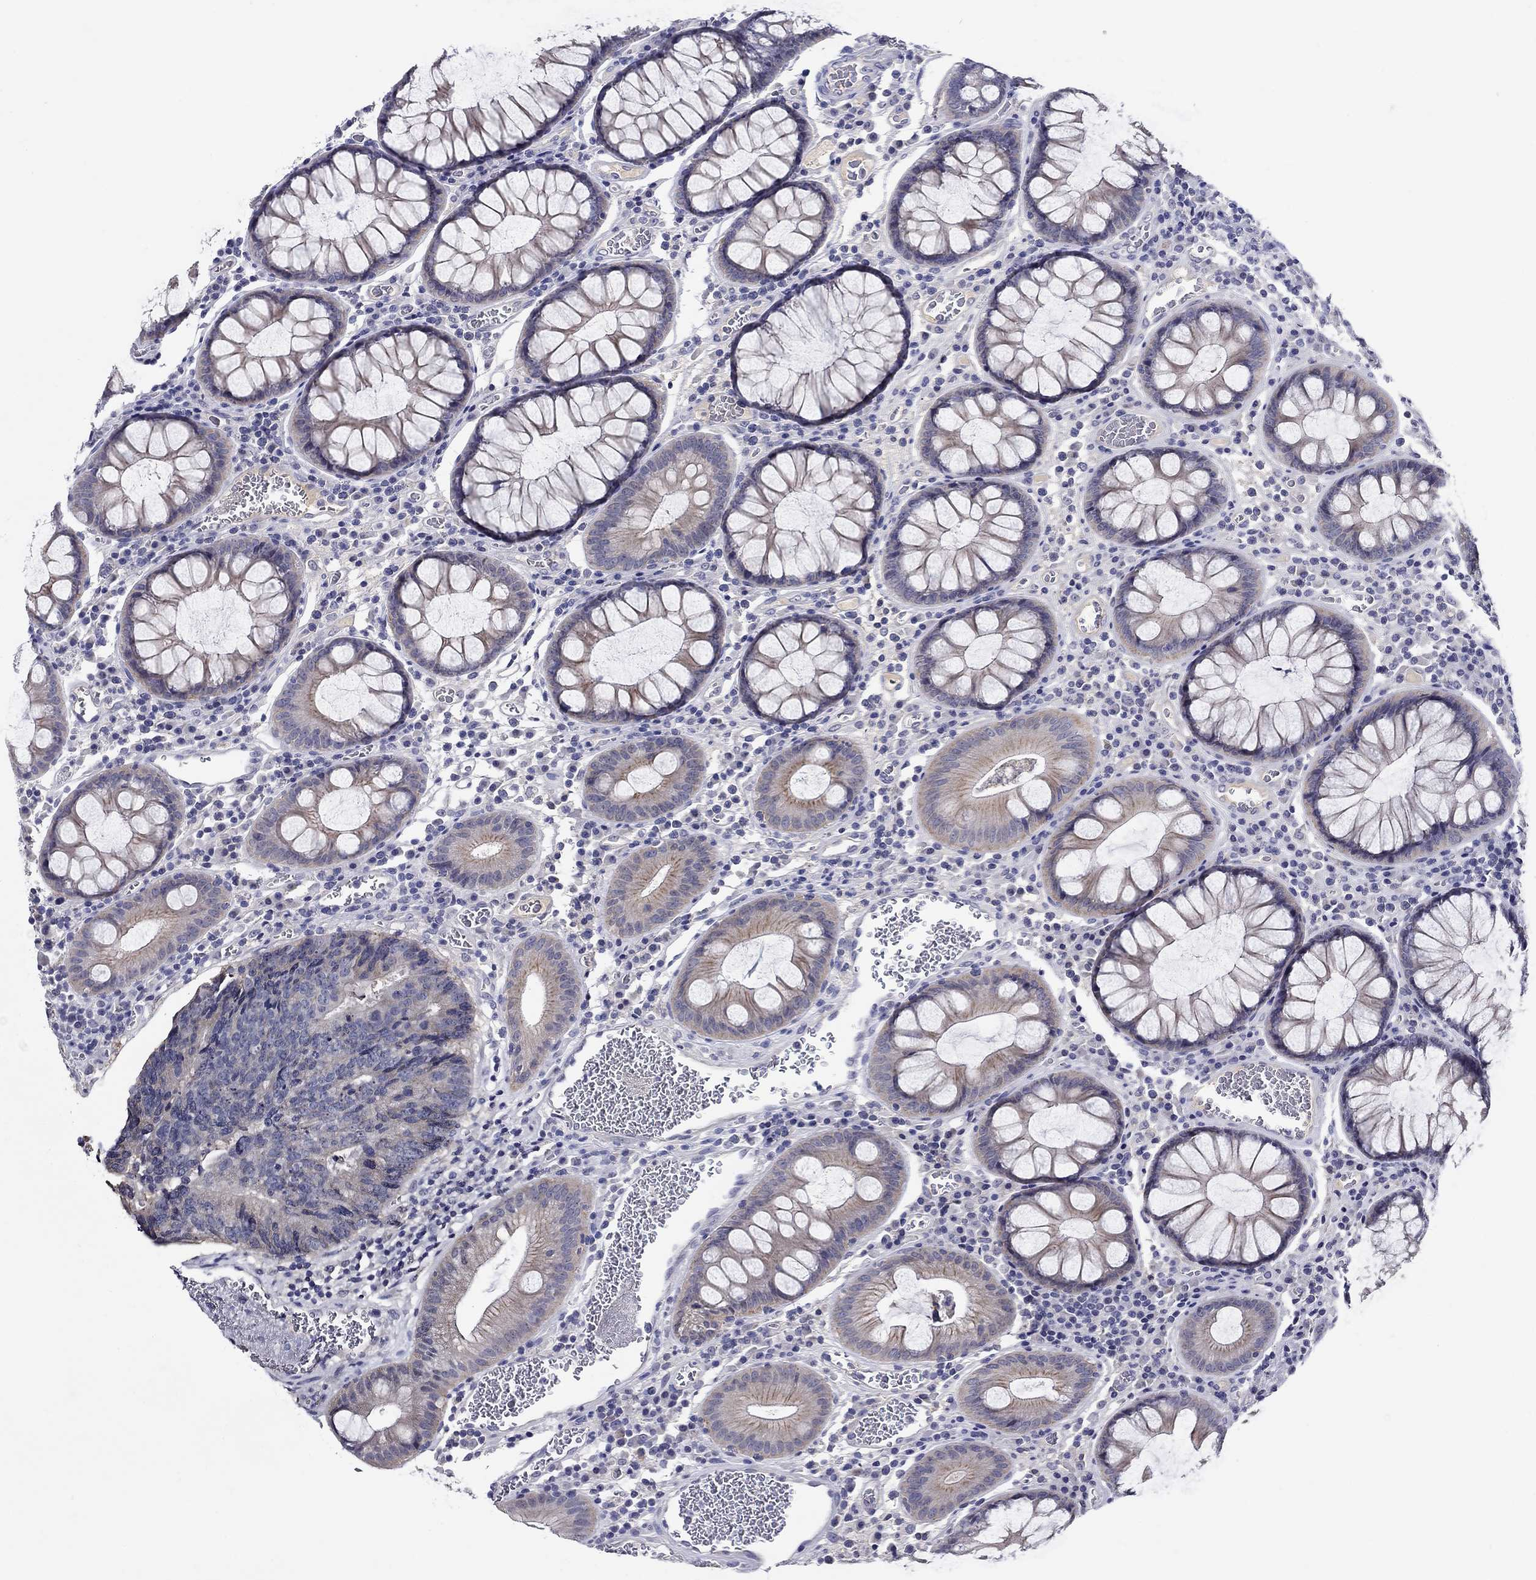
{"staining": {"intensity": "weak", "quantity": "<25%", "location": "cytoplasmic/membranous"}, "tissue": "colorectal cancer", "cell_type": "Tumor cells", "image_type": "cancer", "snomed": [{"axis": "morphology", "description": "Adenocarcinoma, NOS"}, {"axis": "topography", "description": "Colon"}], "caption": "Colorectal cancer stained for a protein using IHC shows no expression tumor cells.", "gene": "SLC30A3", "patient": {"sex": "female", "age": 48}}